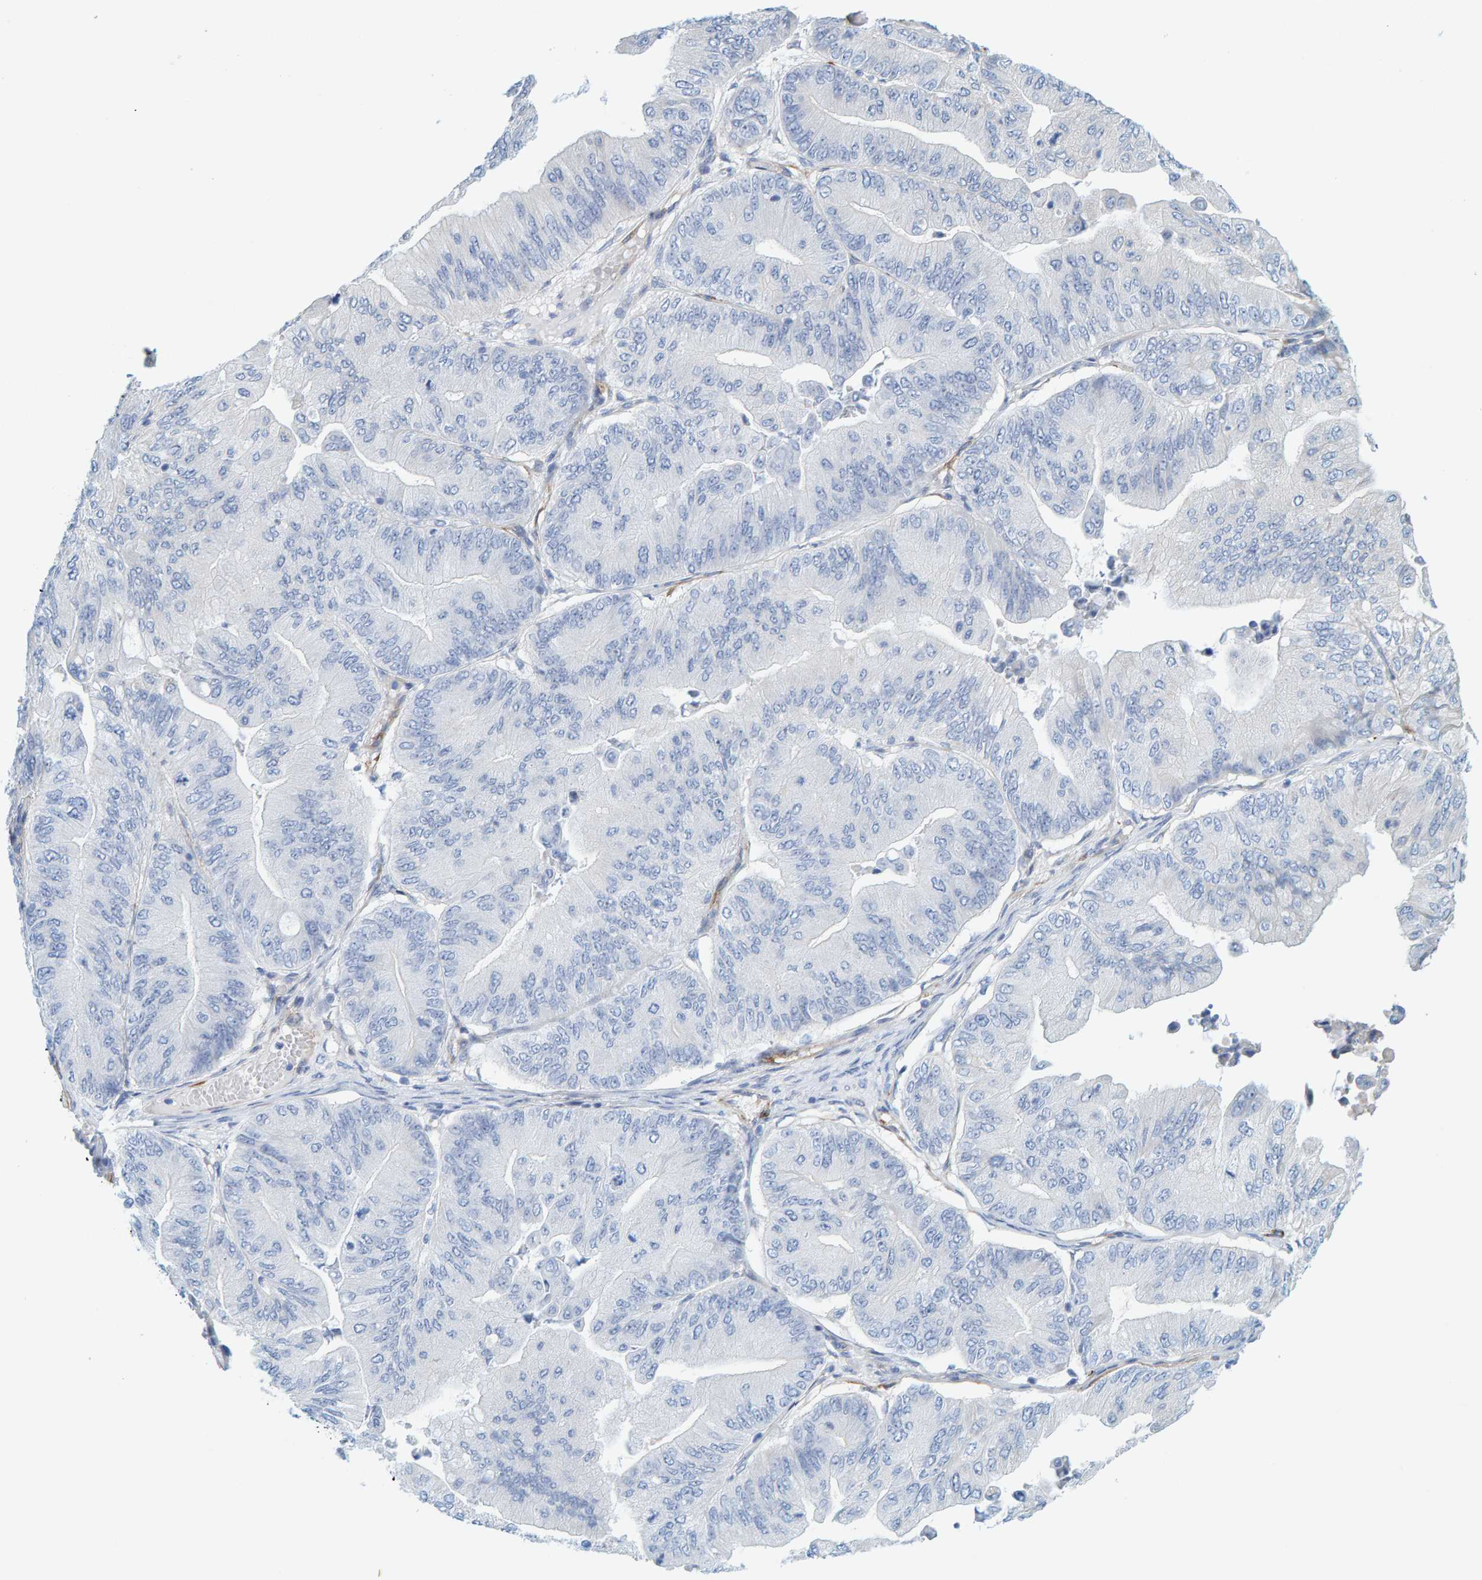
{"staining": {"intensity": "negative", "quantity": "none", "location": "none"}, "tissue": "ovarian cancer", "cell_type": "Tumor cells", "image_type": "cancer", "snomed": [{"axis": "morphology", "description": "Cystadenocarcinoma, mucinous, NOS"}, {"axis": "topography", "description": "Ovary"}], "caption": "High power microscopy histopathology image of an immunohistochemistry (IHC) histopathology image of ovarian mucinous cystadenocarcinoma, revealing no significant staining in tumor cells. (Immunohistochemistry (ihc), brightfield microscopy, high magnification).", "gene": "MAP1B", "patient": {"sex": "female", "age": 61}}